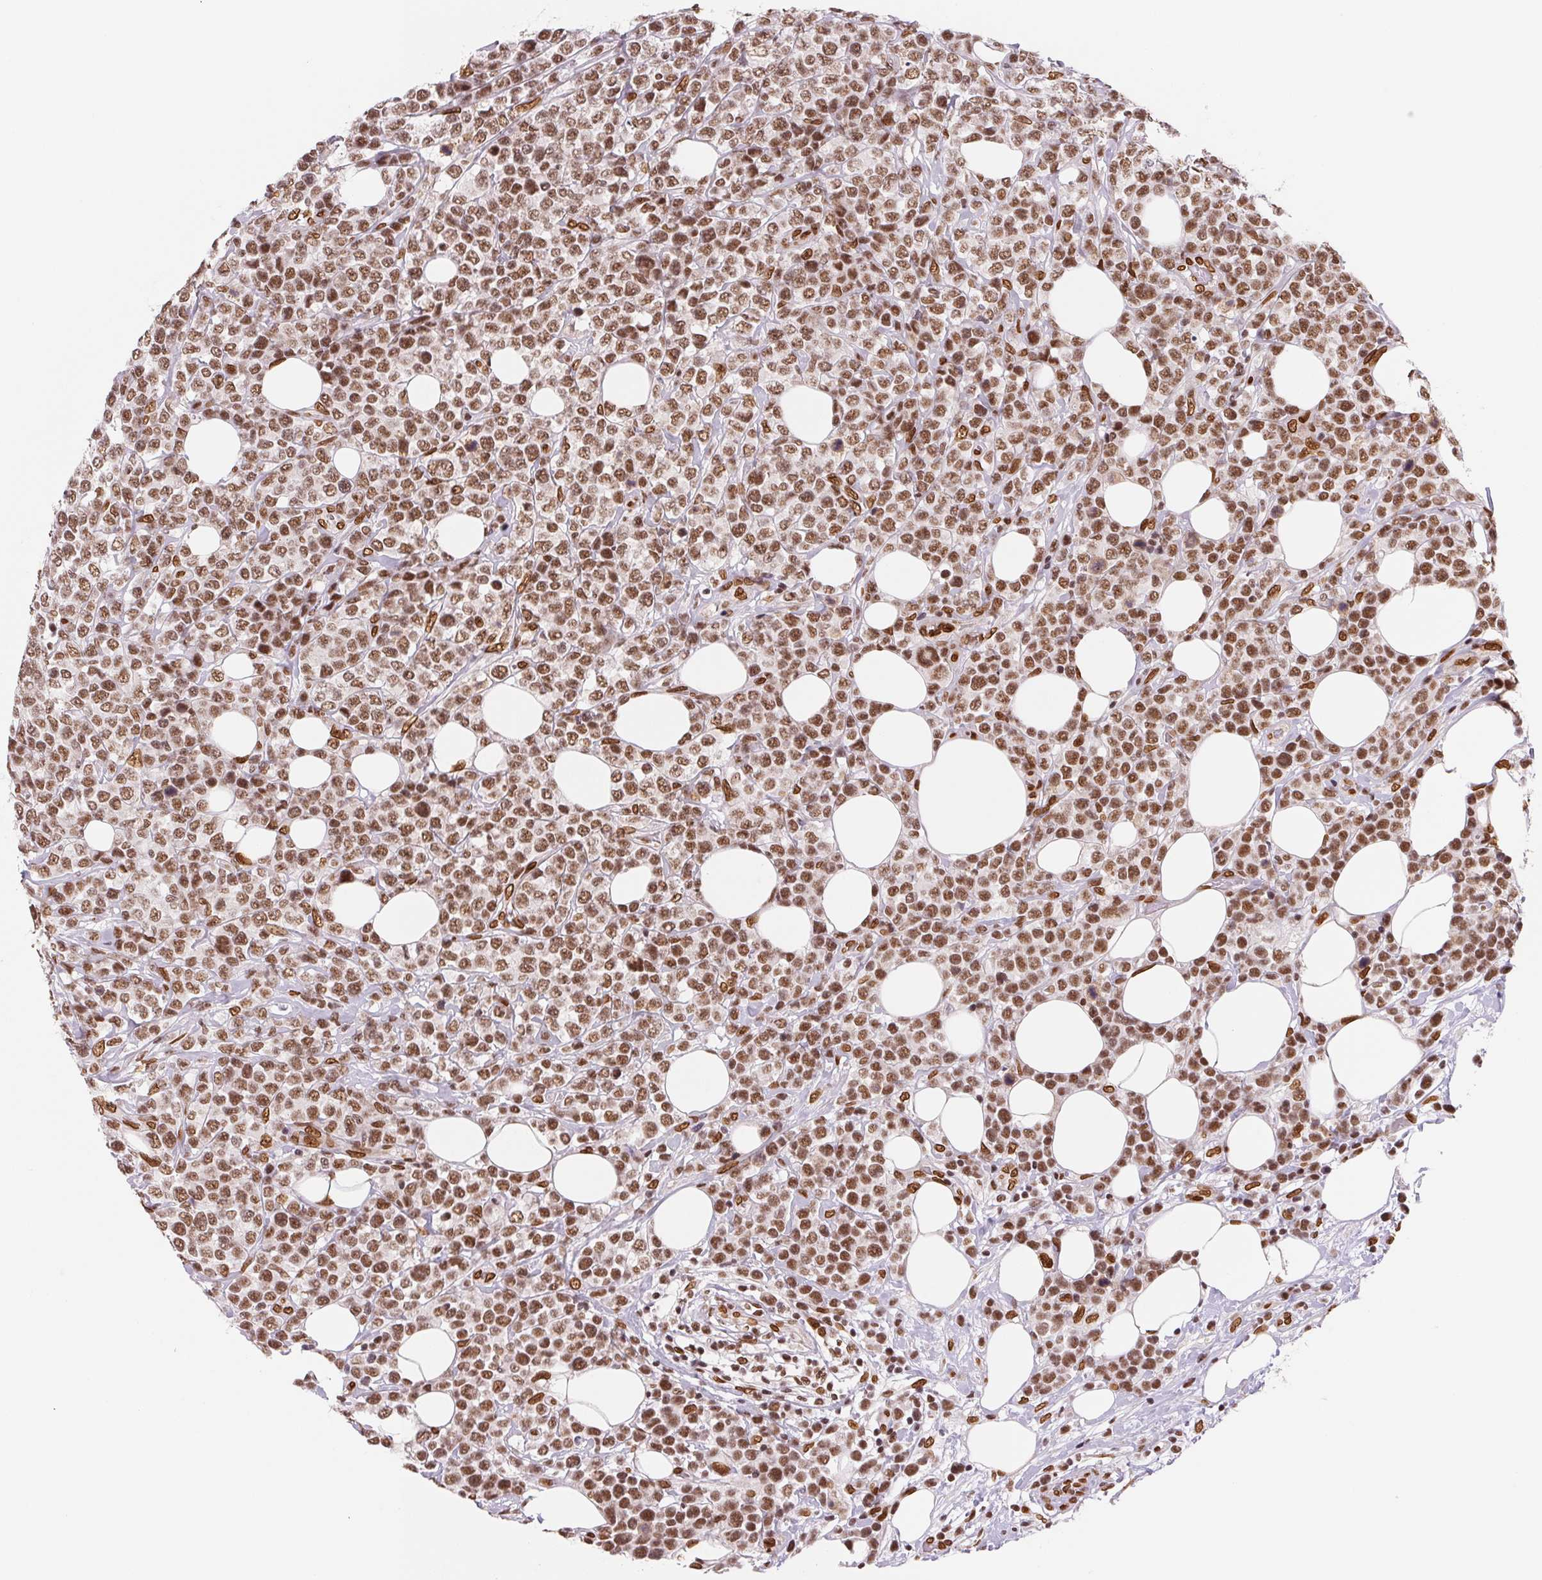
{"staining": {"intensity": "moderate", "quantity": ">75%", "location": "cytoplasmic/membranous,nuclear"}, "tissue": "lymphoma", "cell_type": "Tumor cells", "image_type": "cancer", "snomed": [{"axis": "morphology", "description": "Malignant lymphoma, non-Hodgkin's type, High grade"}, {"axis": "topography", "description": "Soft tissue"}], "caption": "There is medium levels of moderate cytoplasmic/membranous and nuclear expression in tumor cells of lymphoma, as demonstrated by immunohistochemical staining (brown color).", "gene": "SAP30BP", "patient": {"sex": "female", "age": 56}}